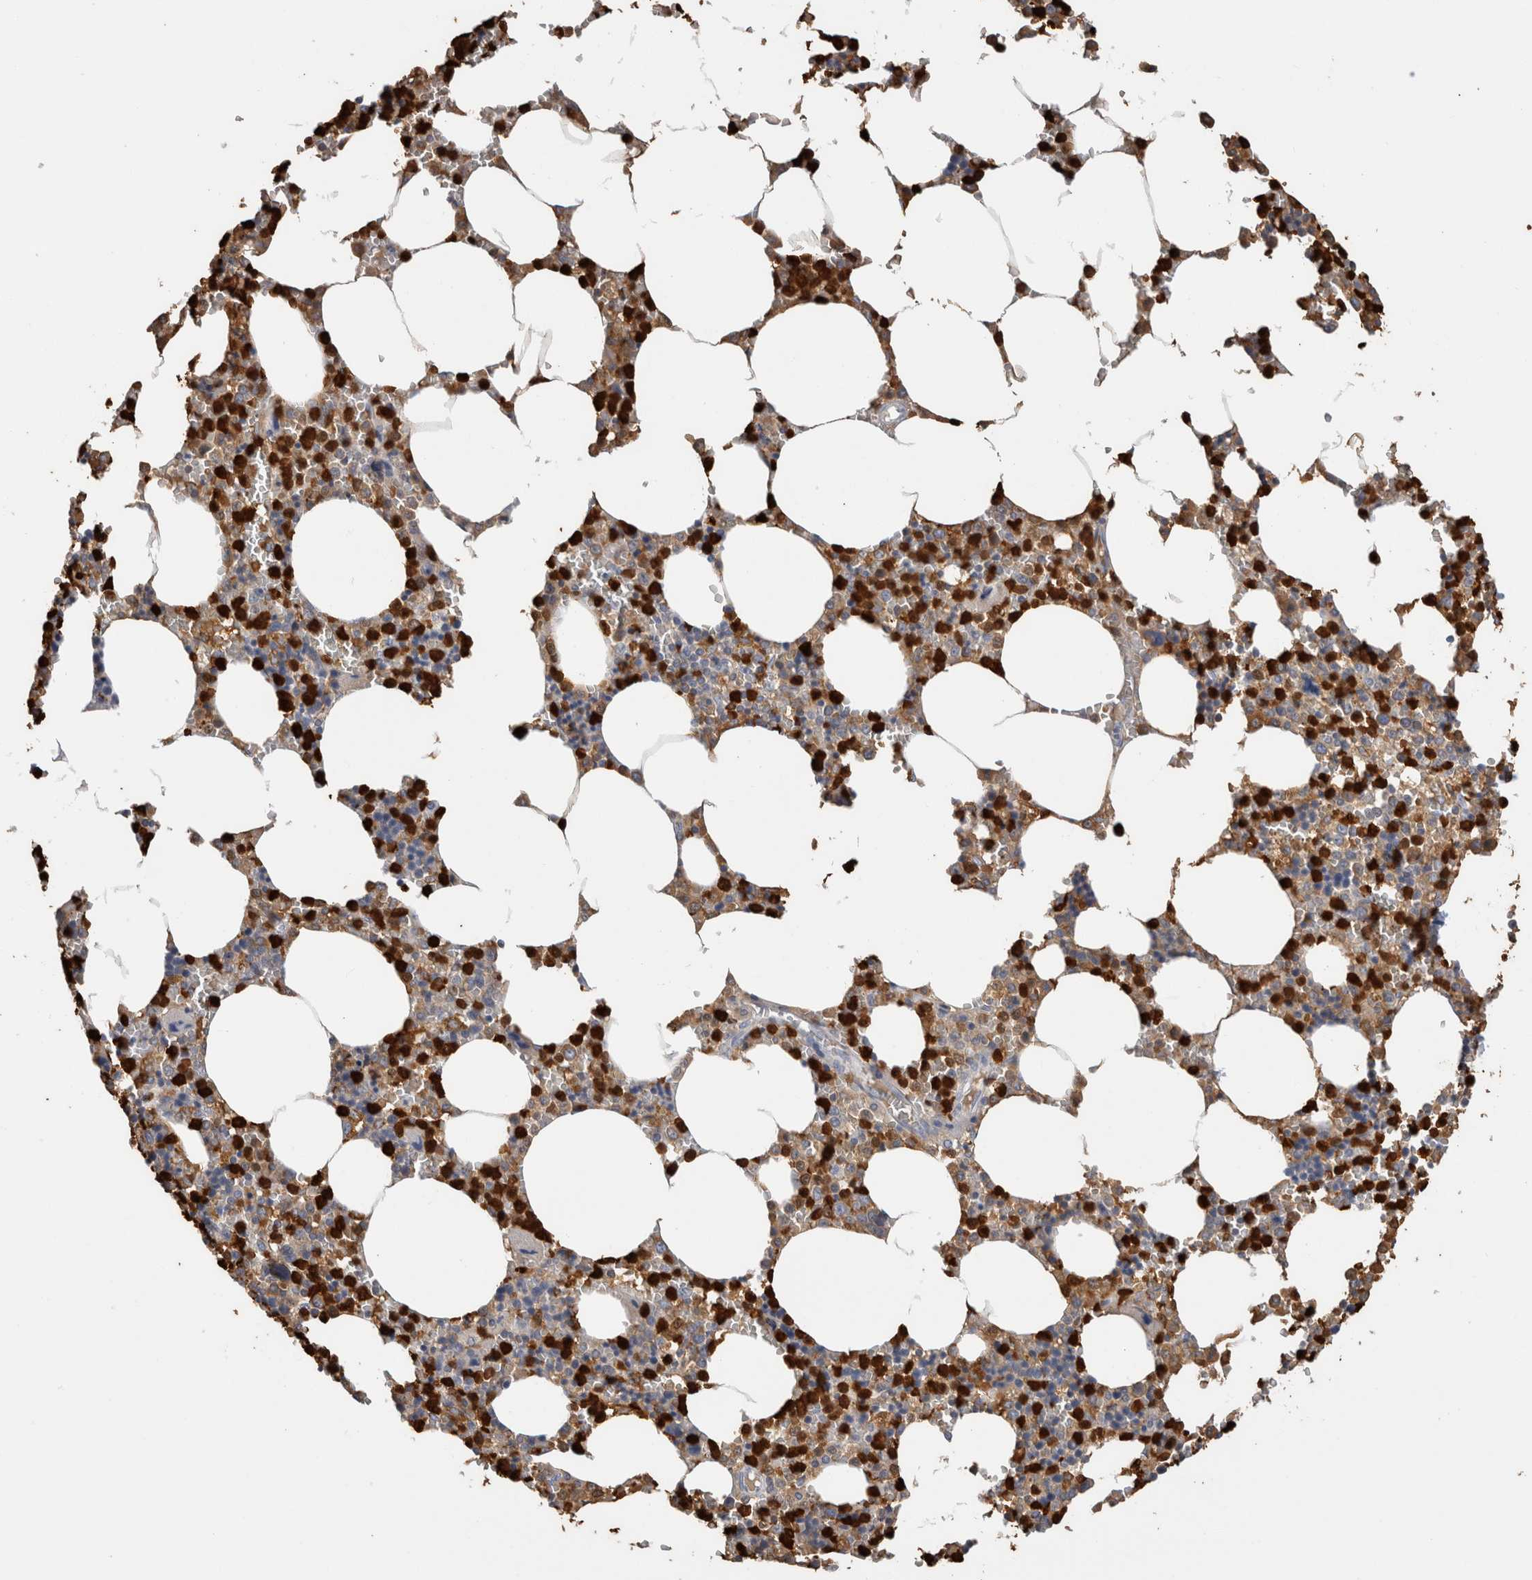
{"staining": {"intensity": "strong", "quantity": "25%-75%", "location": "cytoplasmic/membranous,nuclear"}, "tissue": "bone marrow", "cell_type": "Hematopoietic cells", "image_type": "normal", "snomed": [{"axis": "morphology", "description": "Normal tissue, NOS"}, {"axis": "topography", "description": "Bone marrow"}], "caption": "Immunohistochemical staining of unremarkable bone marrow displays high levels of strong cytoplasmic/membranous,nuclear positivity in about 25%-75% of hematopoietic cells. (DAB (3,3'-diaminobenzidine) IHC, brown staining for protein, blue staining for nuclei).", "gene": "S100A8", "patient": {"sex": "male", "age": 70}}